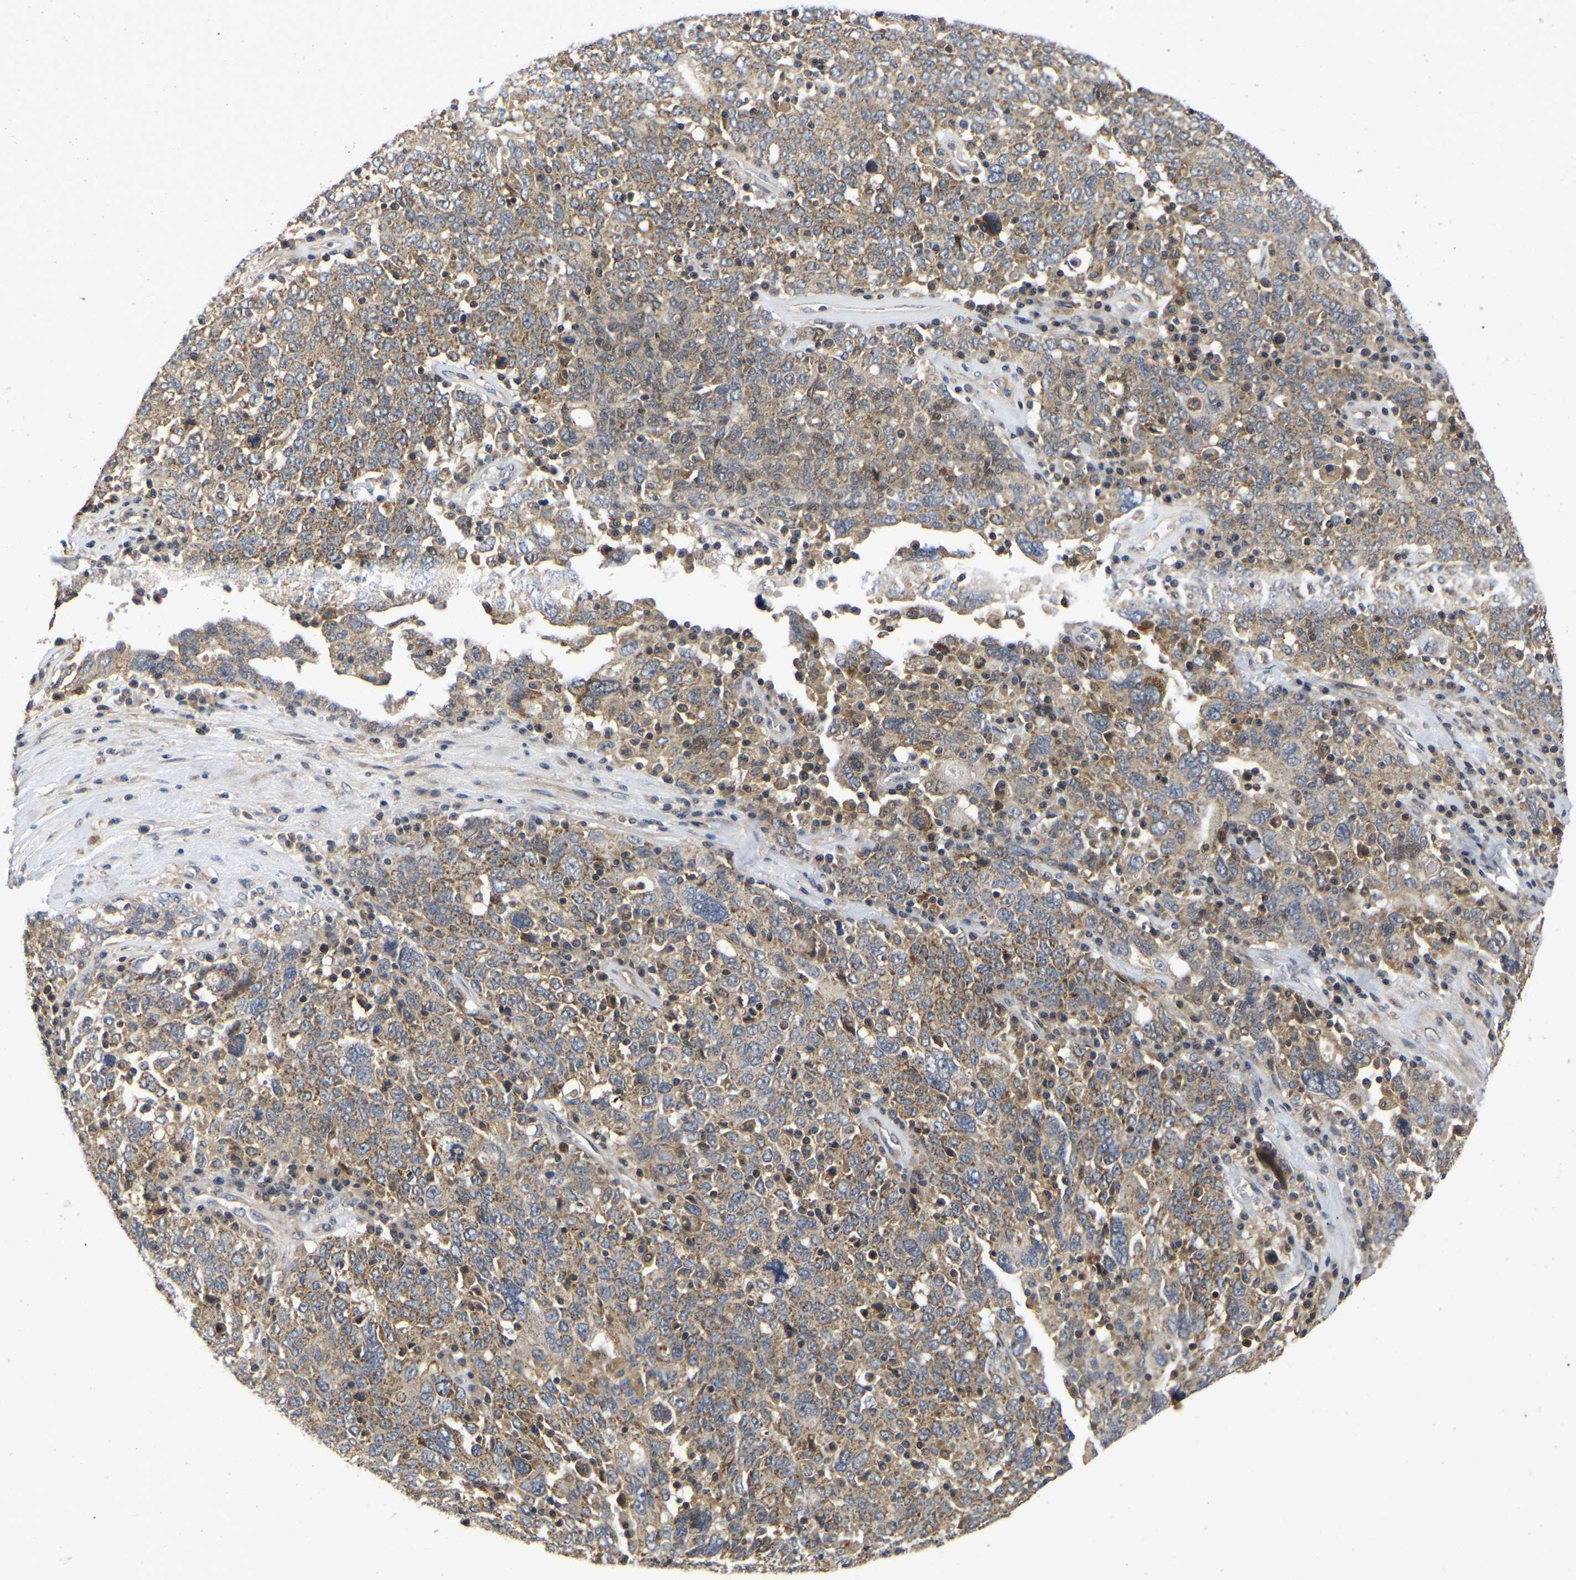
{"staining": {"intensity": "weak", "quantity": ">75%", "location": "cytoplasmic/membranous"}, "tissue": "ovarian cancer", "cell_type": "Tumor cells", "image_type": "cancer", "snomed": [{"axis": "morphology", "description": "Carcinoma, endometroid"}, {"axis": "topography", "description": "Ovary"}], "caption": "DAB immunohistochemical staining of human ovarian endometroid carcinoma reveals weak cytoplasmic/membranous protein staining in approximately >75% of tumor cells. (brown staining indicates protein expression, while blue staining denotes nuclei).", "gene": "PRDM14", "patient": {"sex": "female", "age": 62}}